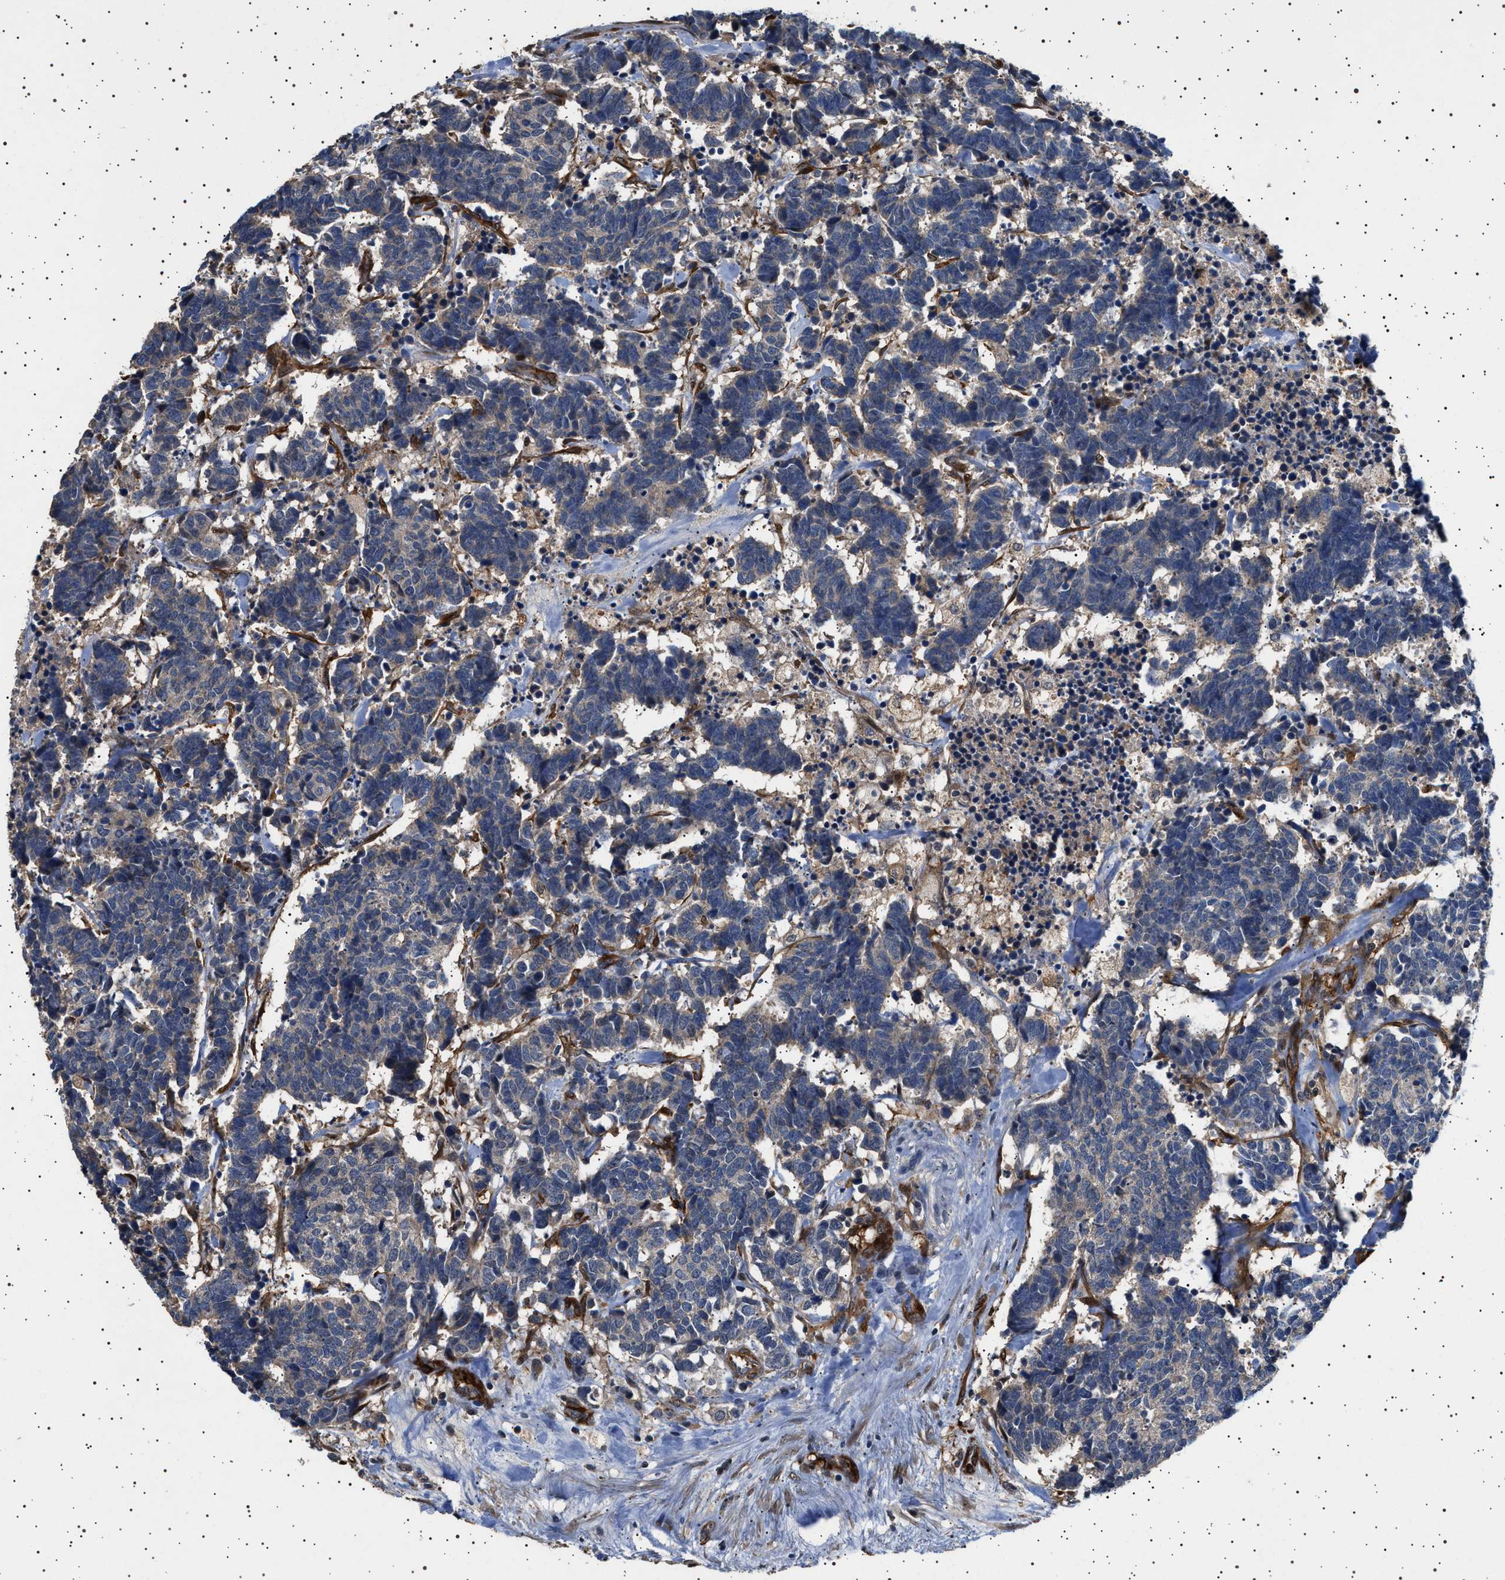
{"staining": {"intensity": "negative", "quantity": "none", "location": "none"}, "tissue": "carcinoid", "cell_type": "Tumor cells", "image_type": "cancer", "snomed": [{"axis": "morphology", "description": "Carcinoma, NOS"}, {"axis": "morphology", "description": "Carcinoid, malignant, NOS"}, {"axis": "topography", "description": "Urinary bladder"}], "caption": "The image exhibits no significant staining in tumor cells of carcinoid.", "gene": "GUCY1B1", "patient": {"sex": "male", "age": 57}}